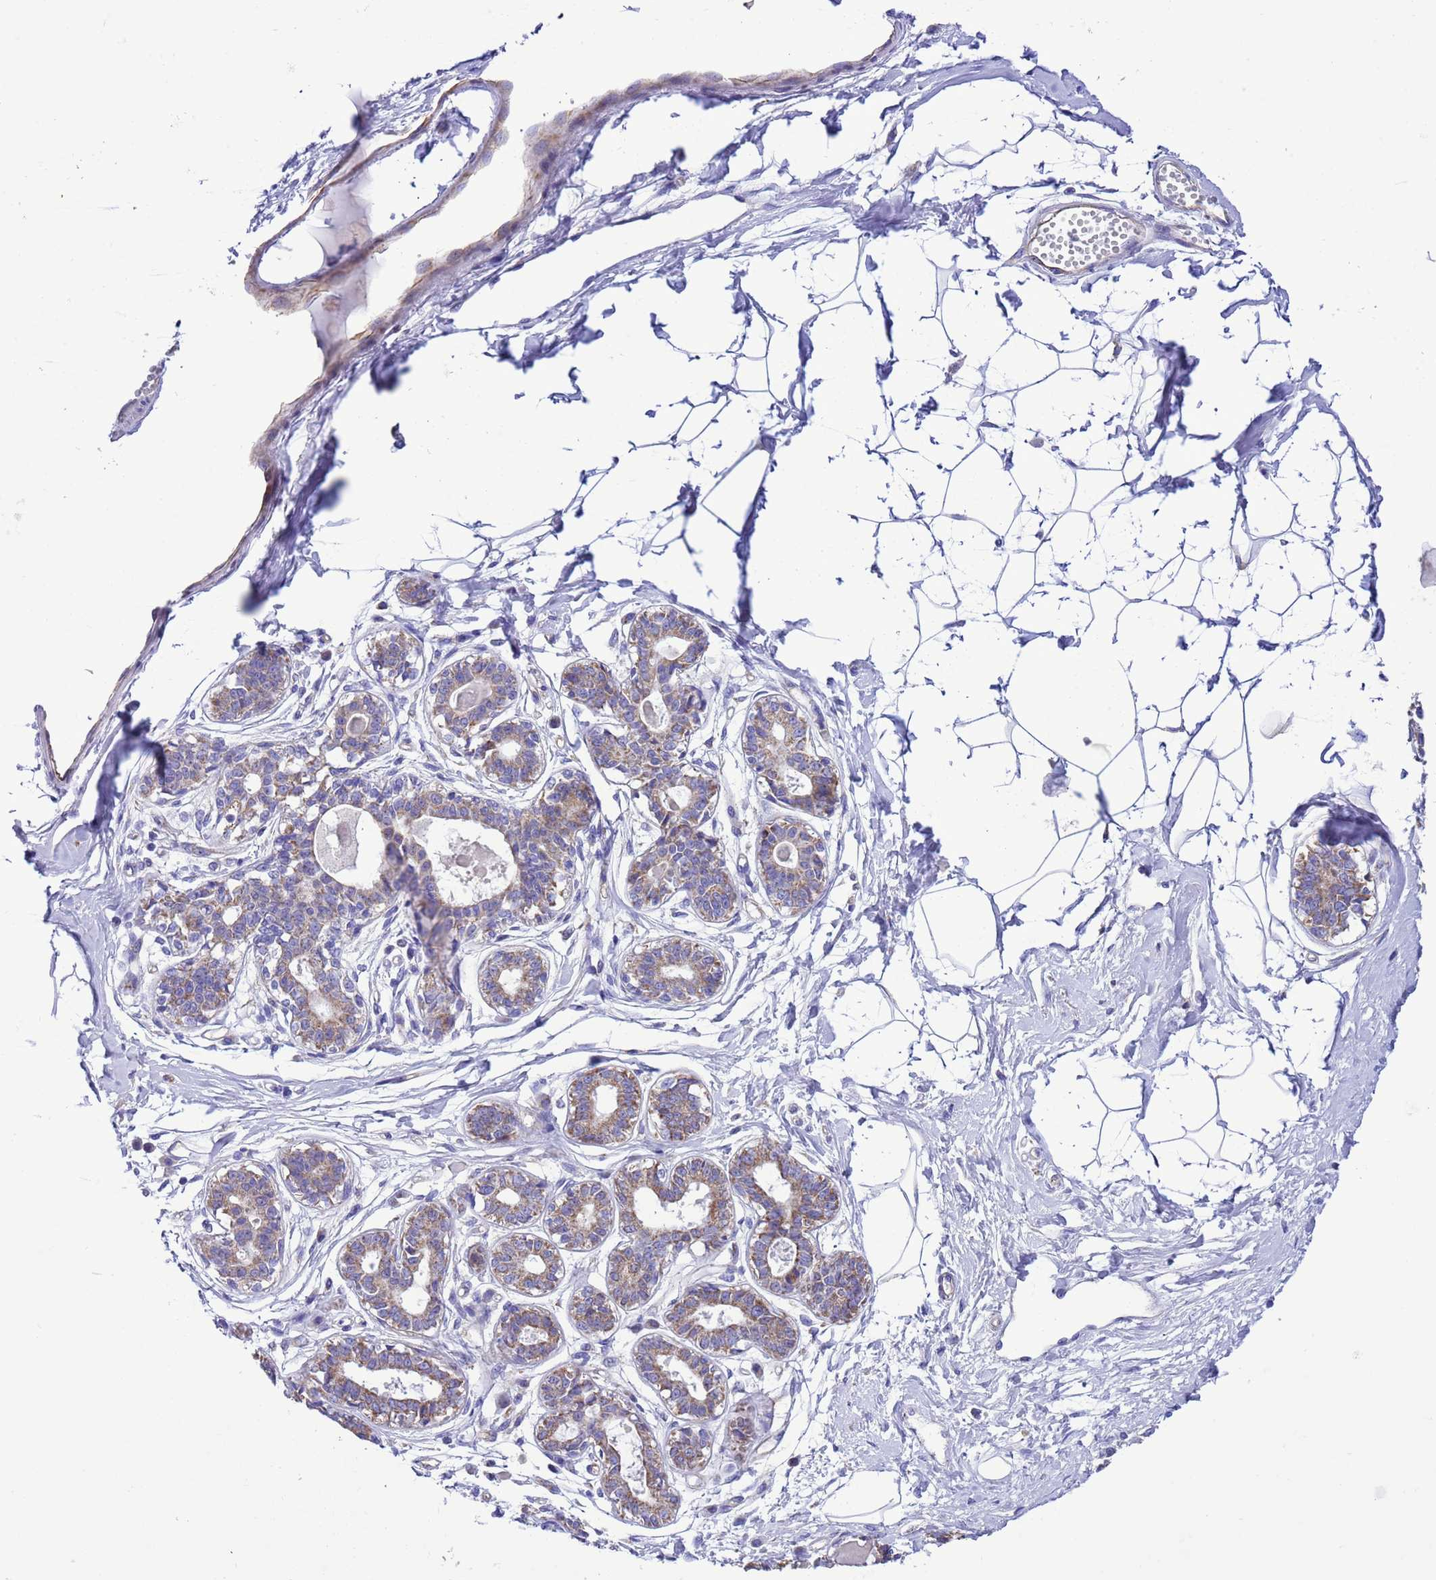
{"staining": {"intensity": "negative", "quantity": "none", "location": "none"}, "tissue": "breast", "cell_type": "Adipocytes", "image_type": "normal", "snomed": [{"axis": "morphology", "description": "Normal tissue, NOS"}, {"axis": "topography", "description": "Breast"}], "caption": "Protein analysis of normal breast reveals no significant expression in adipocytes. The staining is performed using DAB (3,3'-diaminobenzidine) brown chromogen with nuclei counter-stained in using hematoxylin.", "gene": "CCDC191", "patient": {"sex": "female", "age": 45}}